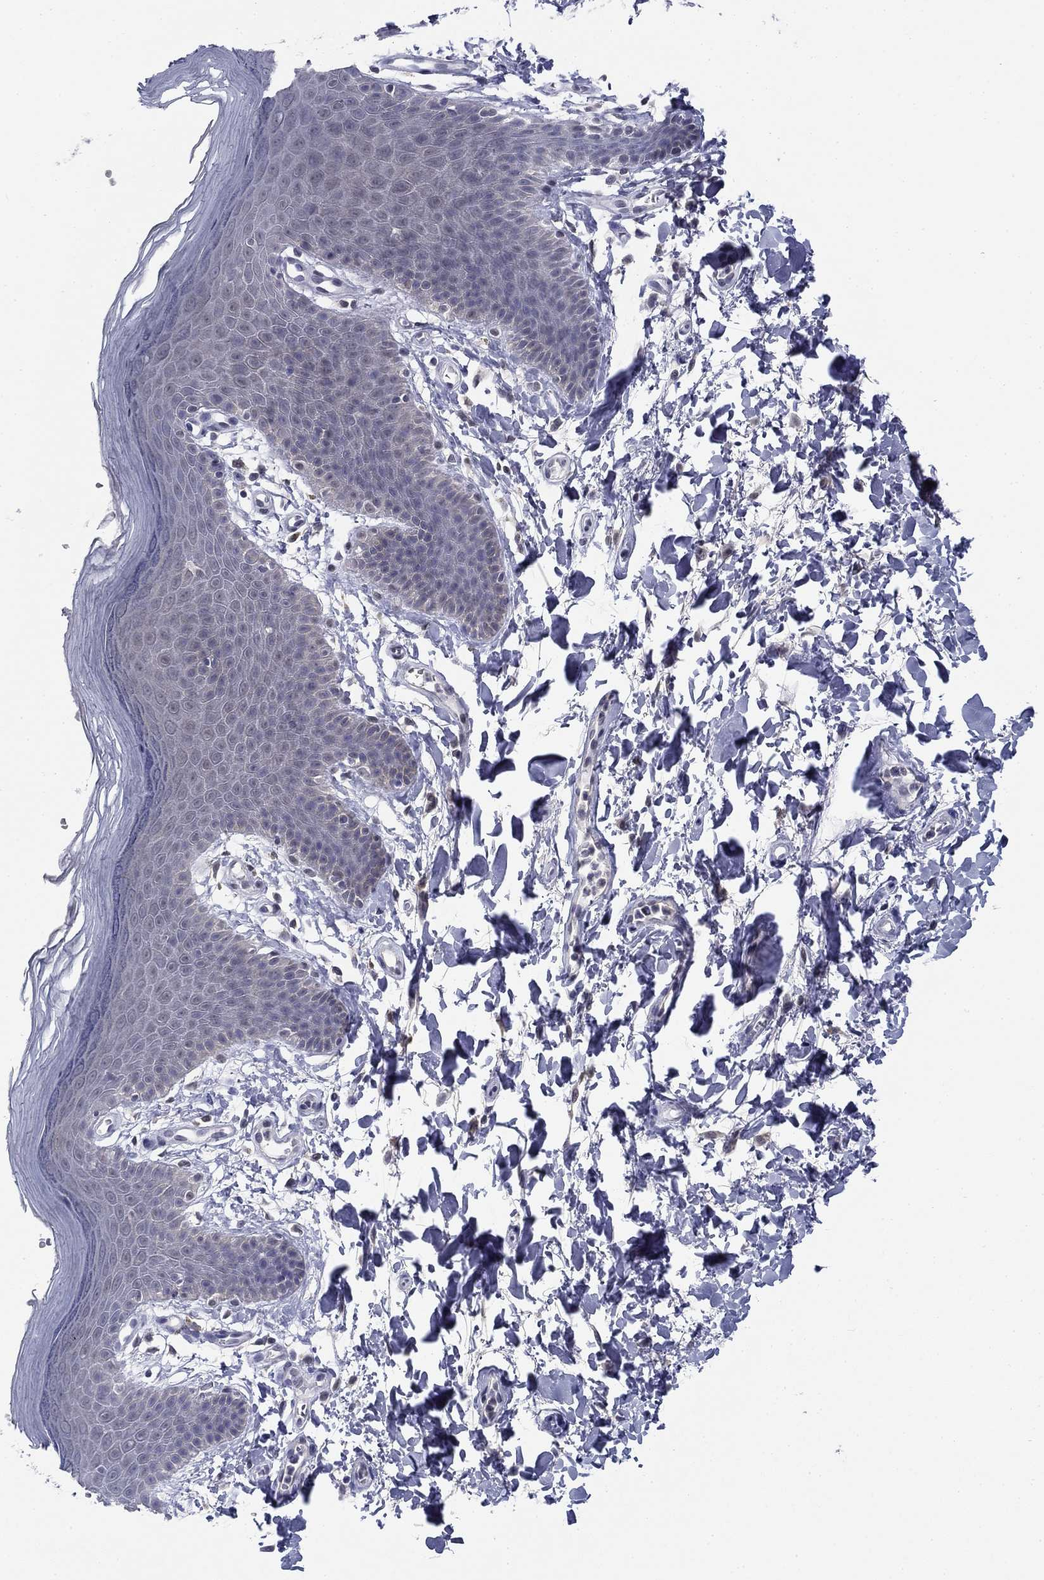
{"staining": {"intensity": "negative", "quantity": "none", "location": "none"}, "tissue": "skin", "cell_type": "Epidermal cells", "image_type": "normal", "snomed": [{"axis": "morphology", "description": "Normal tissue, NOS"}, {"axis": "topography", "description": "Anal"}], "caption": "High magnification brightfield microscopy of benign skin stained with DAB (3,3'-diaminobenzidine) (brown) and counterstained with hematoxylin (blue): epidermal cells show no significant expression. Nuclei are stained in blue.", "gene": "TIGD4", "patient": {"sex": "male", "age": 53}}